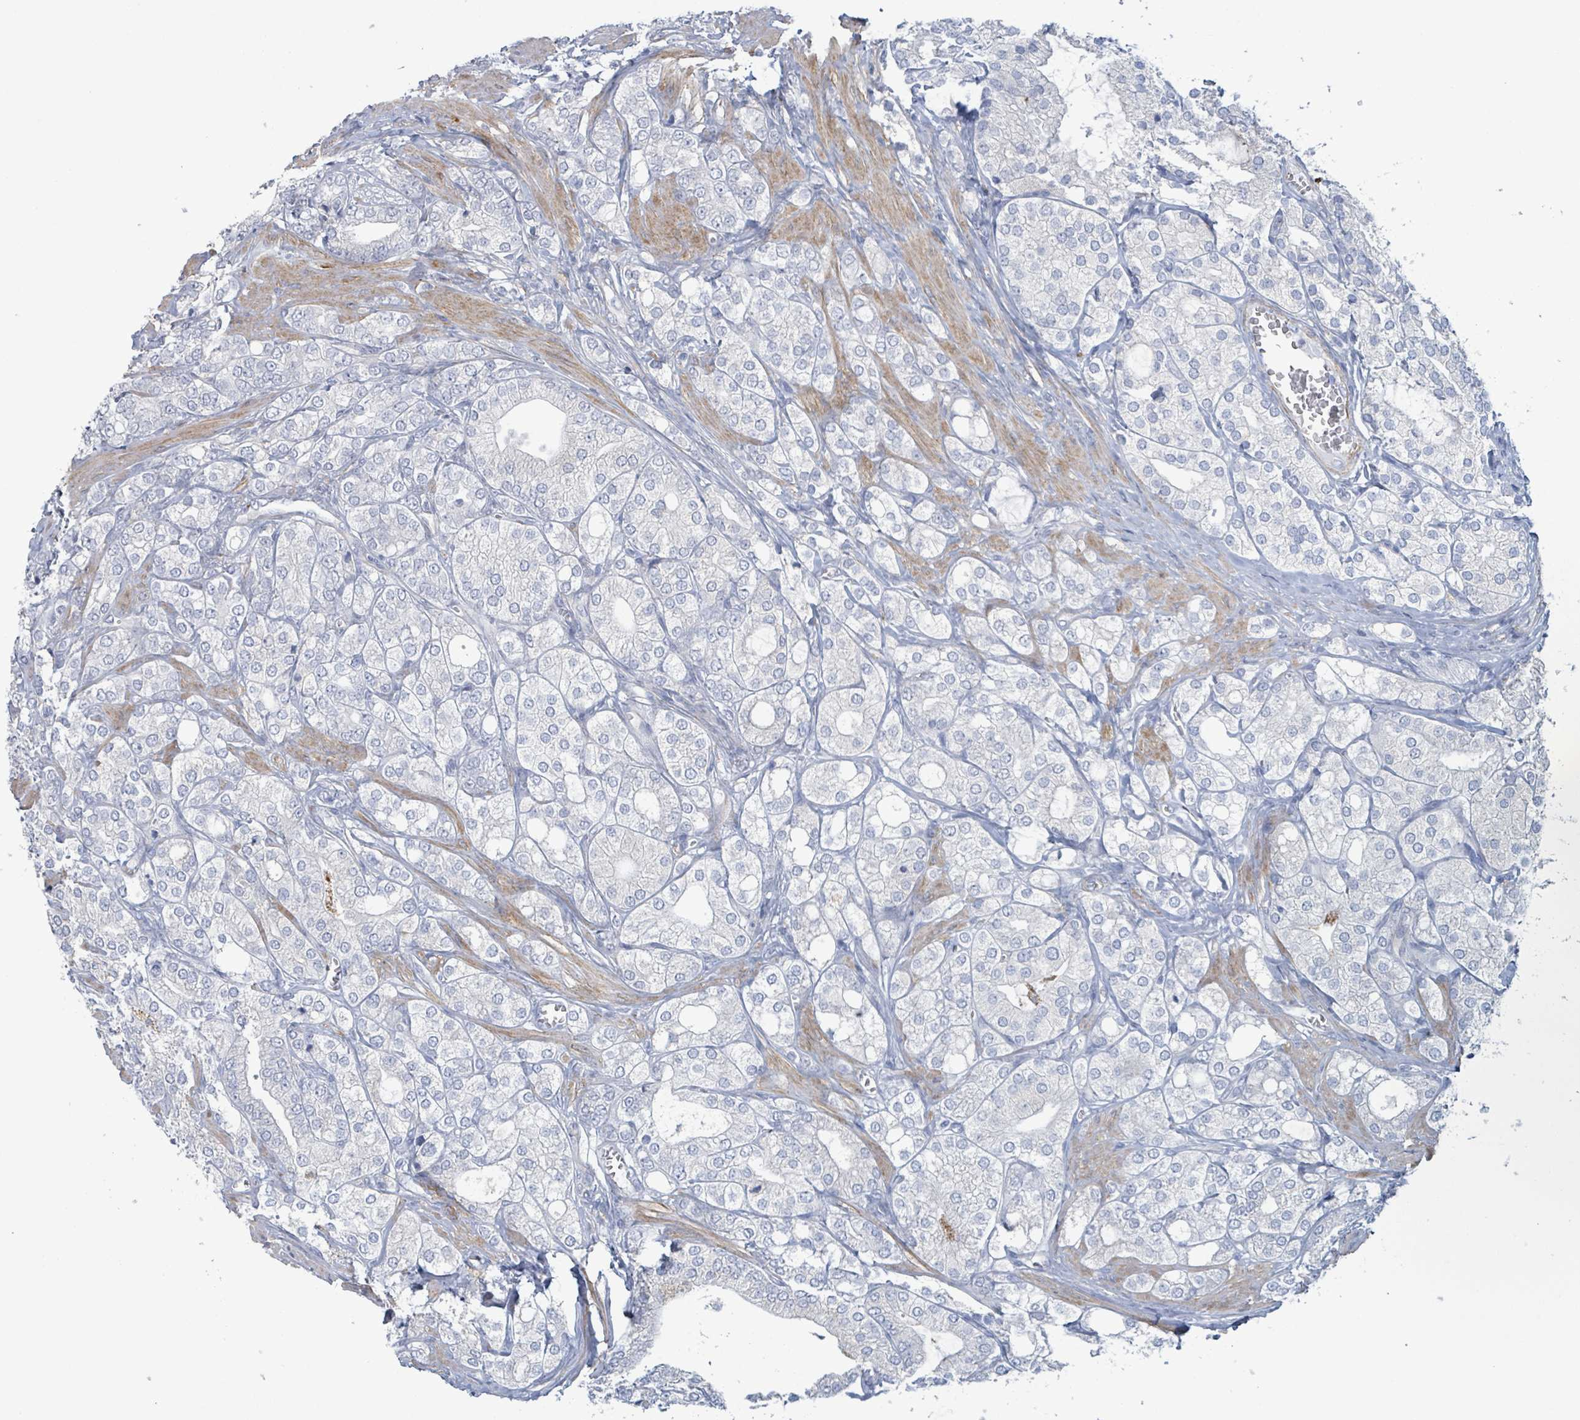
{"staining": {"intensity": "negative", "quantity": "none", "location": "none"}, "tissue": "prostate cancer", "cell_type": "Tumor cells", "image_type": "cancer", "snomed": [{"axis": "morphology", "description": "Adenocarcinoma, High grade"}, {"axis": "topography", "description": "Prostate"}], "caption": "High power microscopy photomicrograph of an IHC micrograph of prostate high-grade adenocarcinoma, revealing no significant staining in tumor cells.", "gene": "PKLR", "patient": {"sex": "male", "age": 50}}